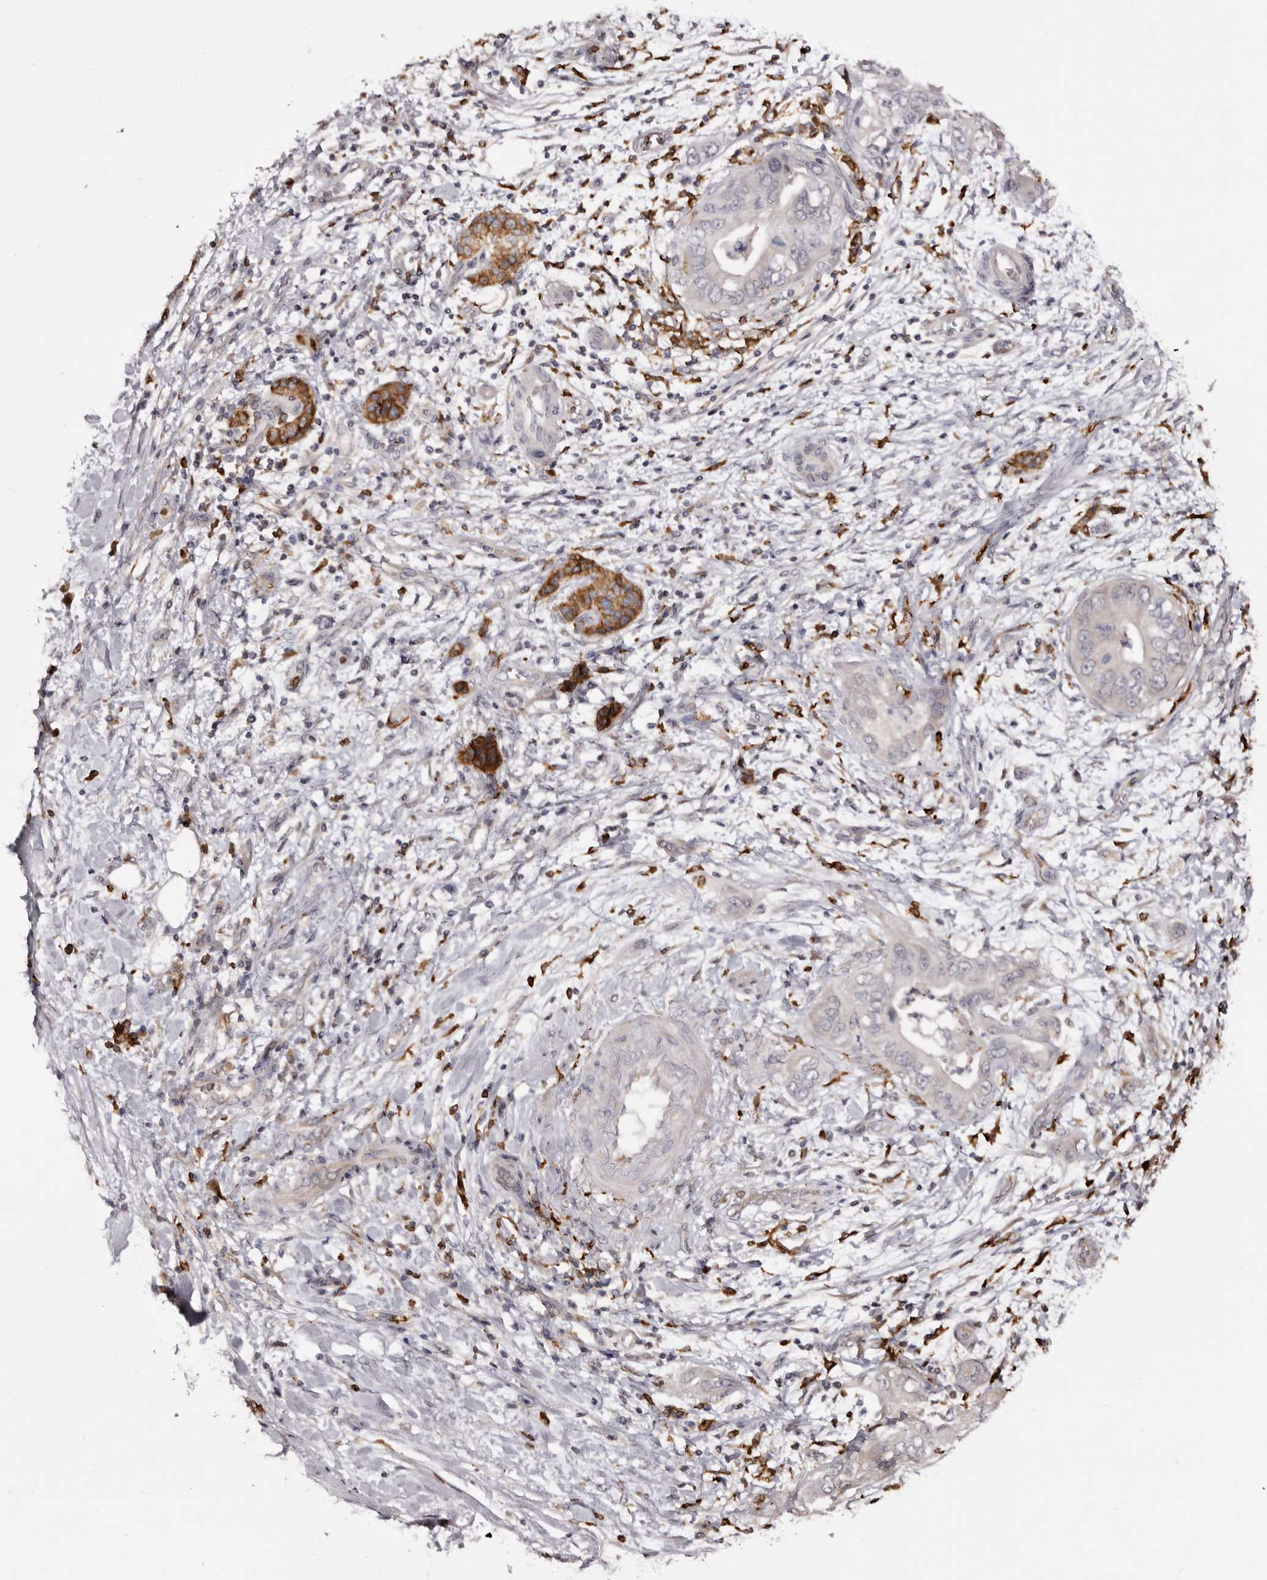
{"staining": {"intensity": "negative", "quantity": "none", "location": "none"}, "tissue": "pancreatic cancer", "cell_type": "Tumor cells", "image_type": "cancer", "snomed": [{"axis": "morphology", "description": "Adenocarcinoma, NOS"}, {"axis": "topography", "description": "Pancreas"}], "caption": "Protein analysis of pancreatic cancer (adenocarcinoma) exhibits no significant expression in tumor cells.", "gene": "TNNI1", "patient": {"sex": "female", "age": 78}}